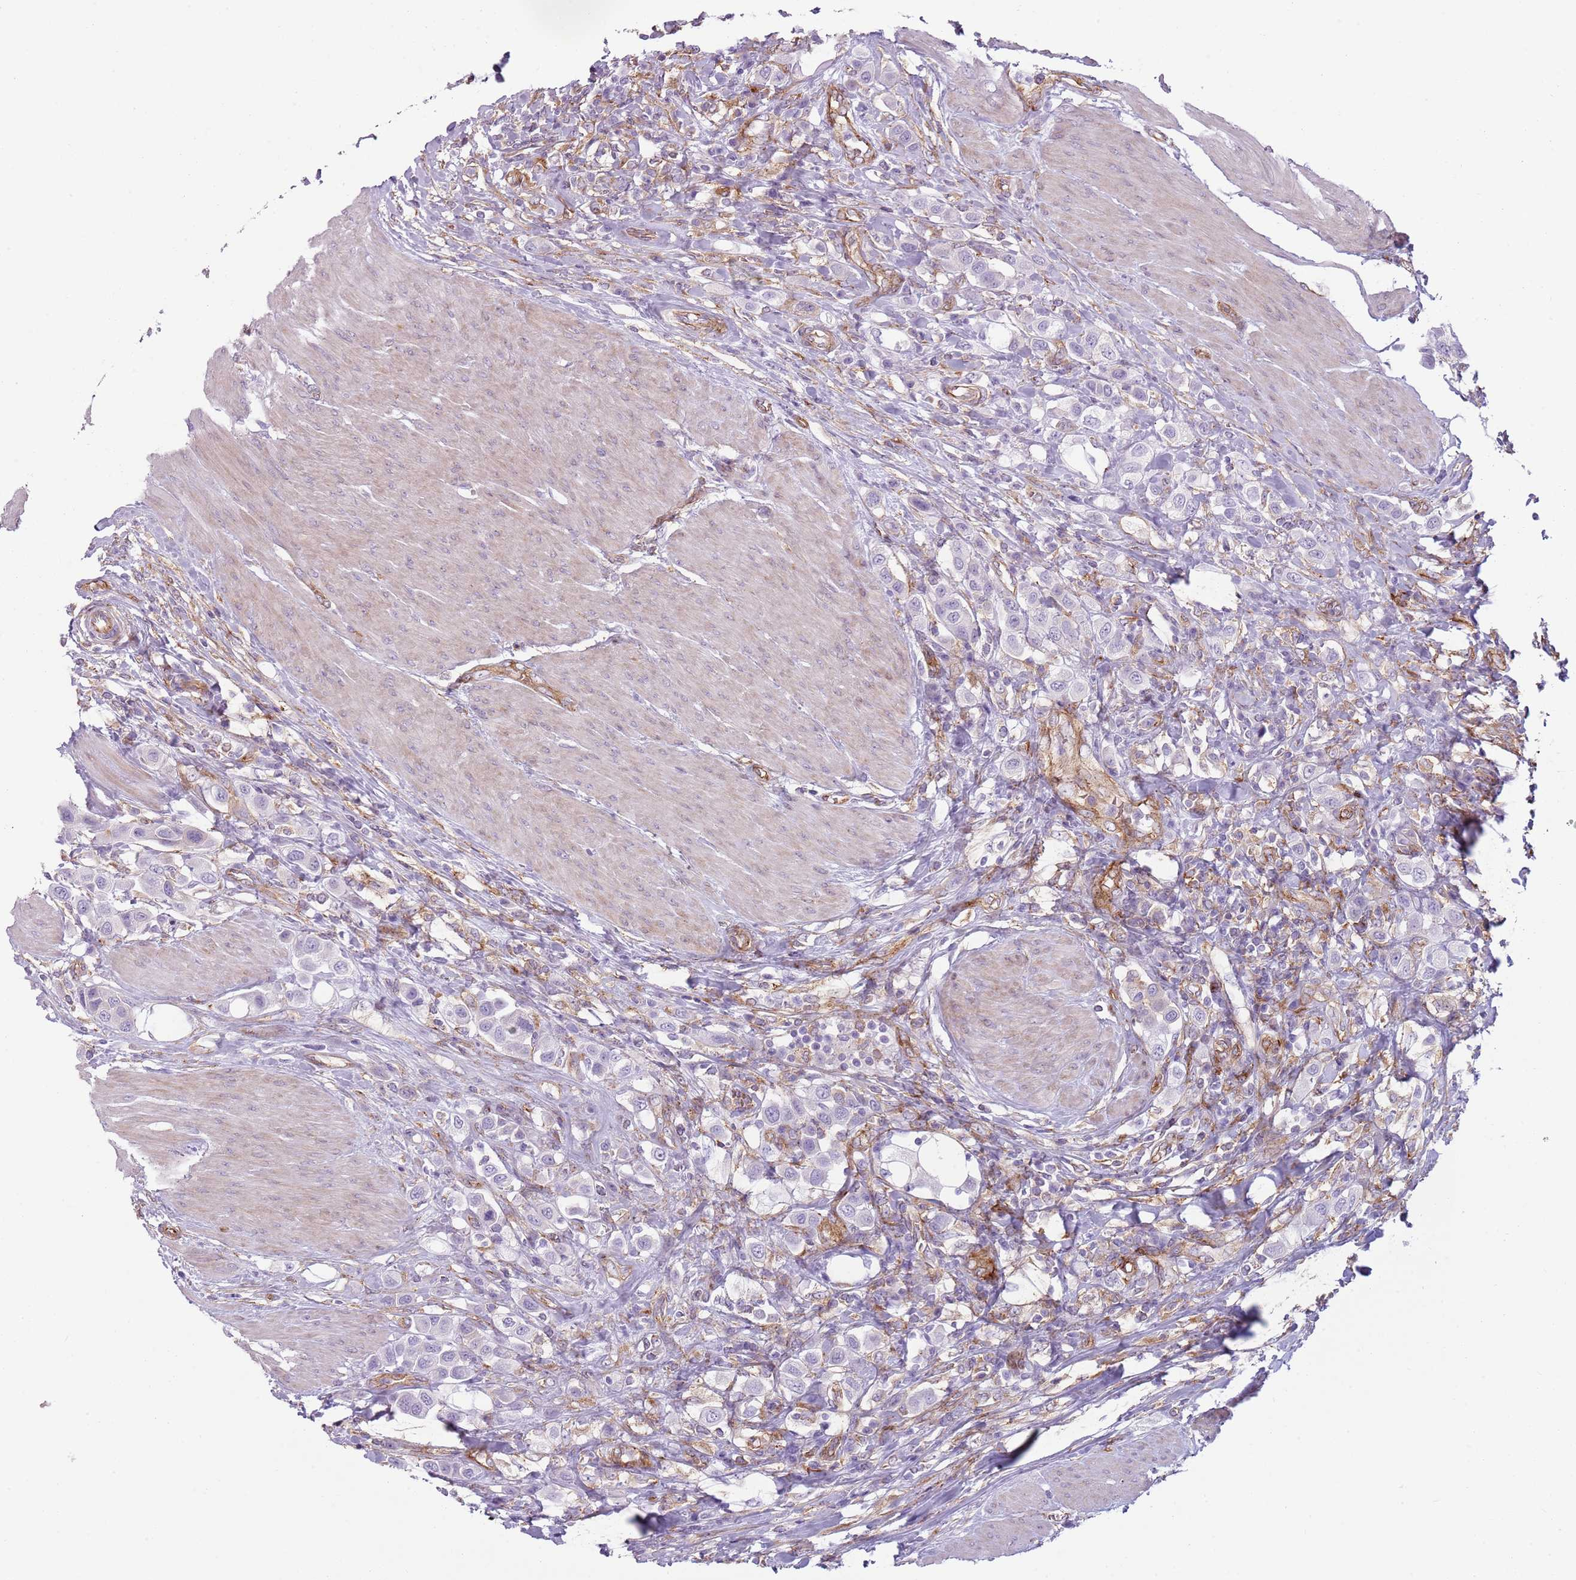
{"staining": {"intensity": "negative", "quantity": "none", "location": "none"}, "tissue": "urothelial cancer", "cell_type": "Tumor cells", "image_type": "cancer", "snomed": [{"axis": "morphology", "description": "Urothelial carcinoma, High grade"}, {"axis": "topography", "description": "Urinary bladder"}], "caption": "Tumor cells are negative for protein expression in human high-grade urothelial carcinoma. The staining is performed using DAB (3,3'-diaminobenzidine) brown chromogen with nuclei counter-stained in using hematoxylin.", "gene": "SNX1", "patient": {"sex": "male", "age": 50}}